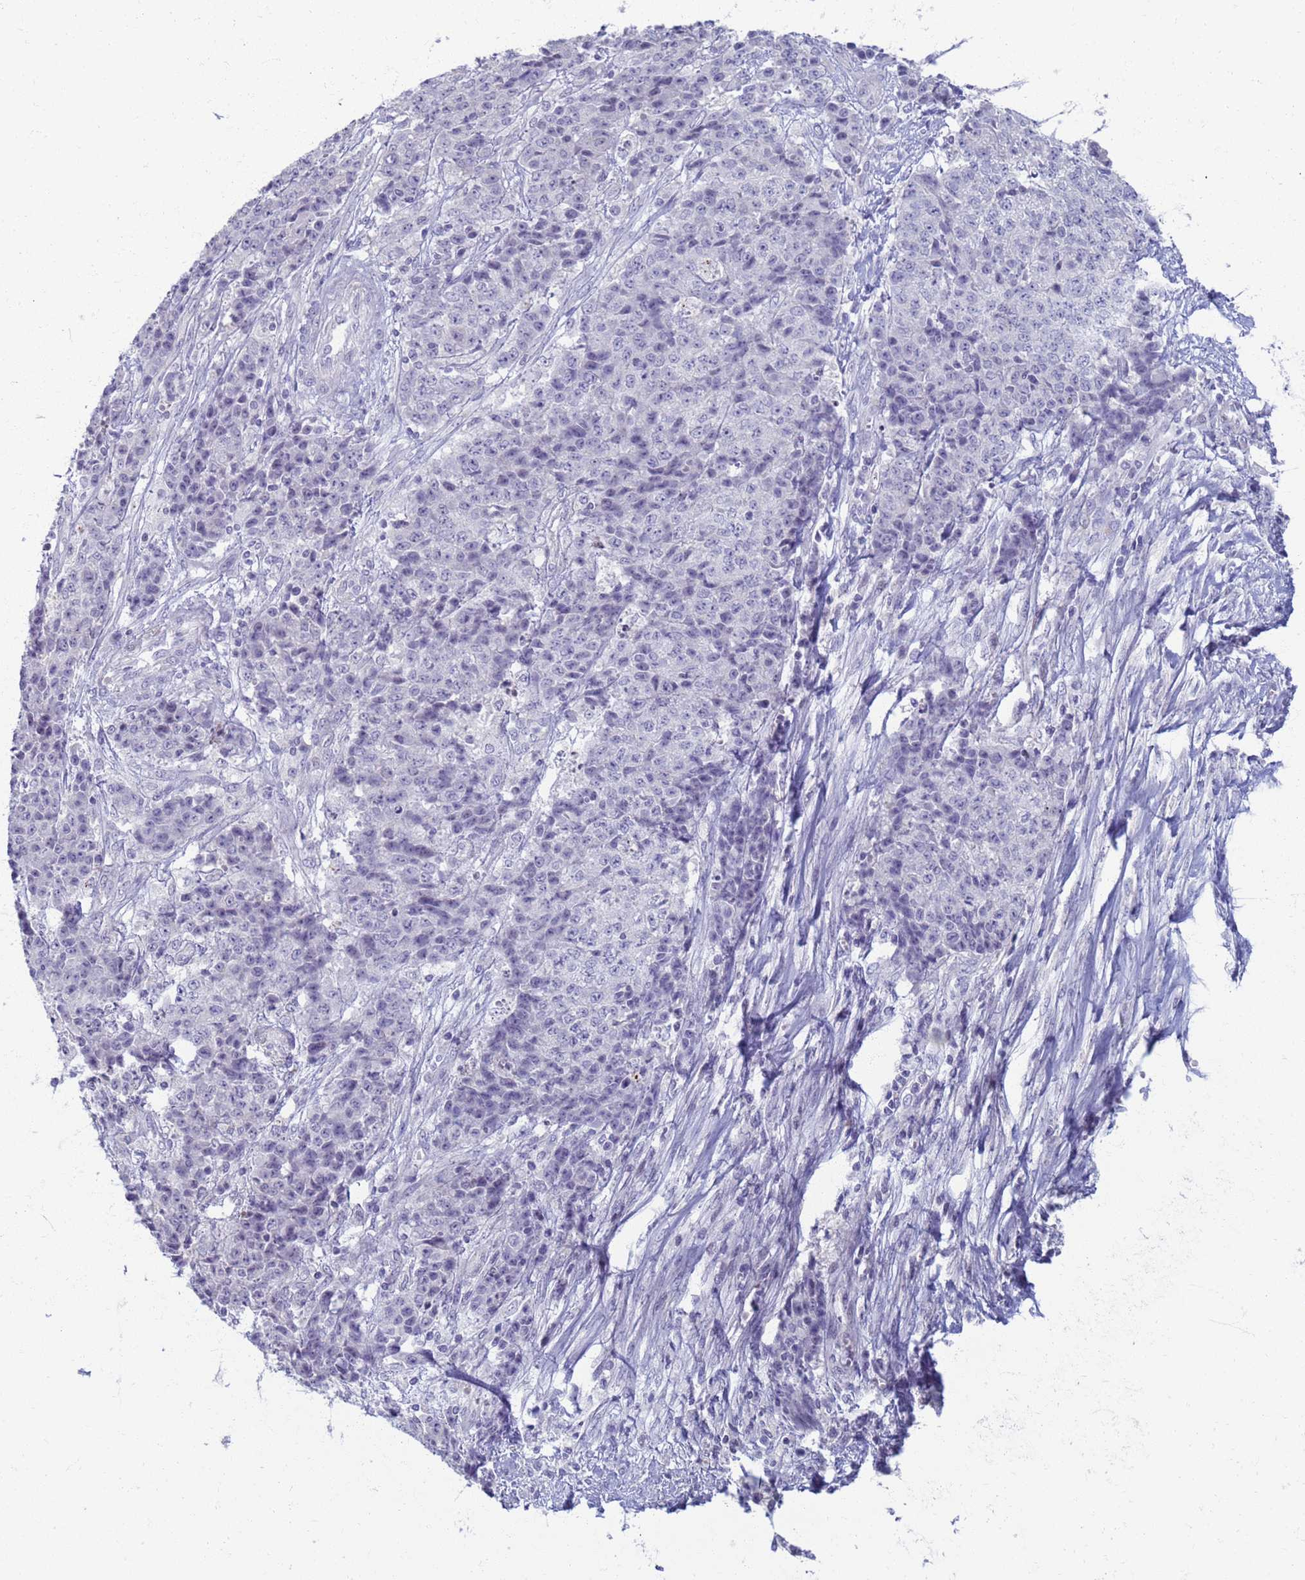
{"staining": {"intensity": "negative", "quantity": "none", "location": "none"}, "tissue": "ovarian cancer", "cell_type": "Tumor cells", "image_type": "cancer", "snomed": [{"axis": "morphology", "description": "Carcinoma, endometroid"}, {"axis": "topography", "description": "Ovary"}], "caption": "IHC of human ovarian cancer (endometroid carcinoma) displays no positivity in tumor cells. The staining is performed using DAB (3,3'-diaminobenzidine) brown chromogen with nuclei counter-stained in using hematoxylin.", "gene": "CLCA2", "patient": {"sex": "female", "age": 42}}